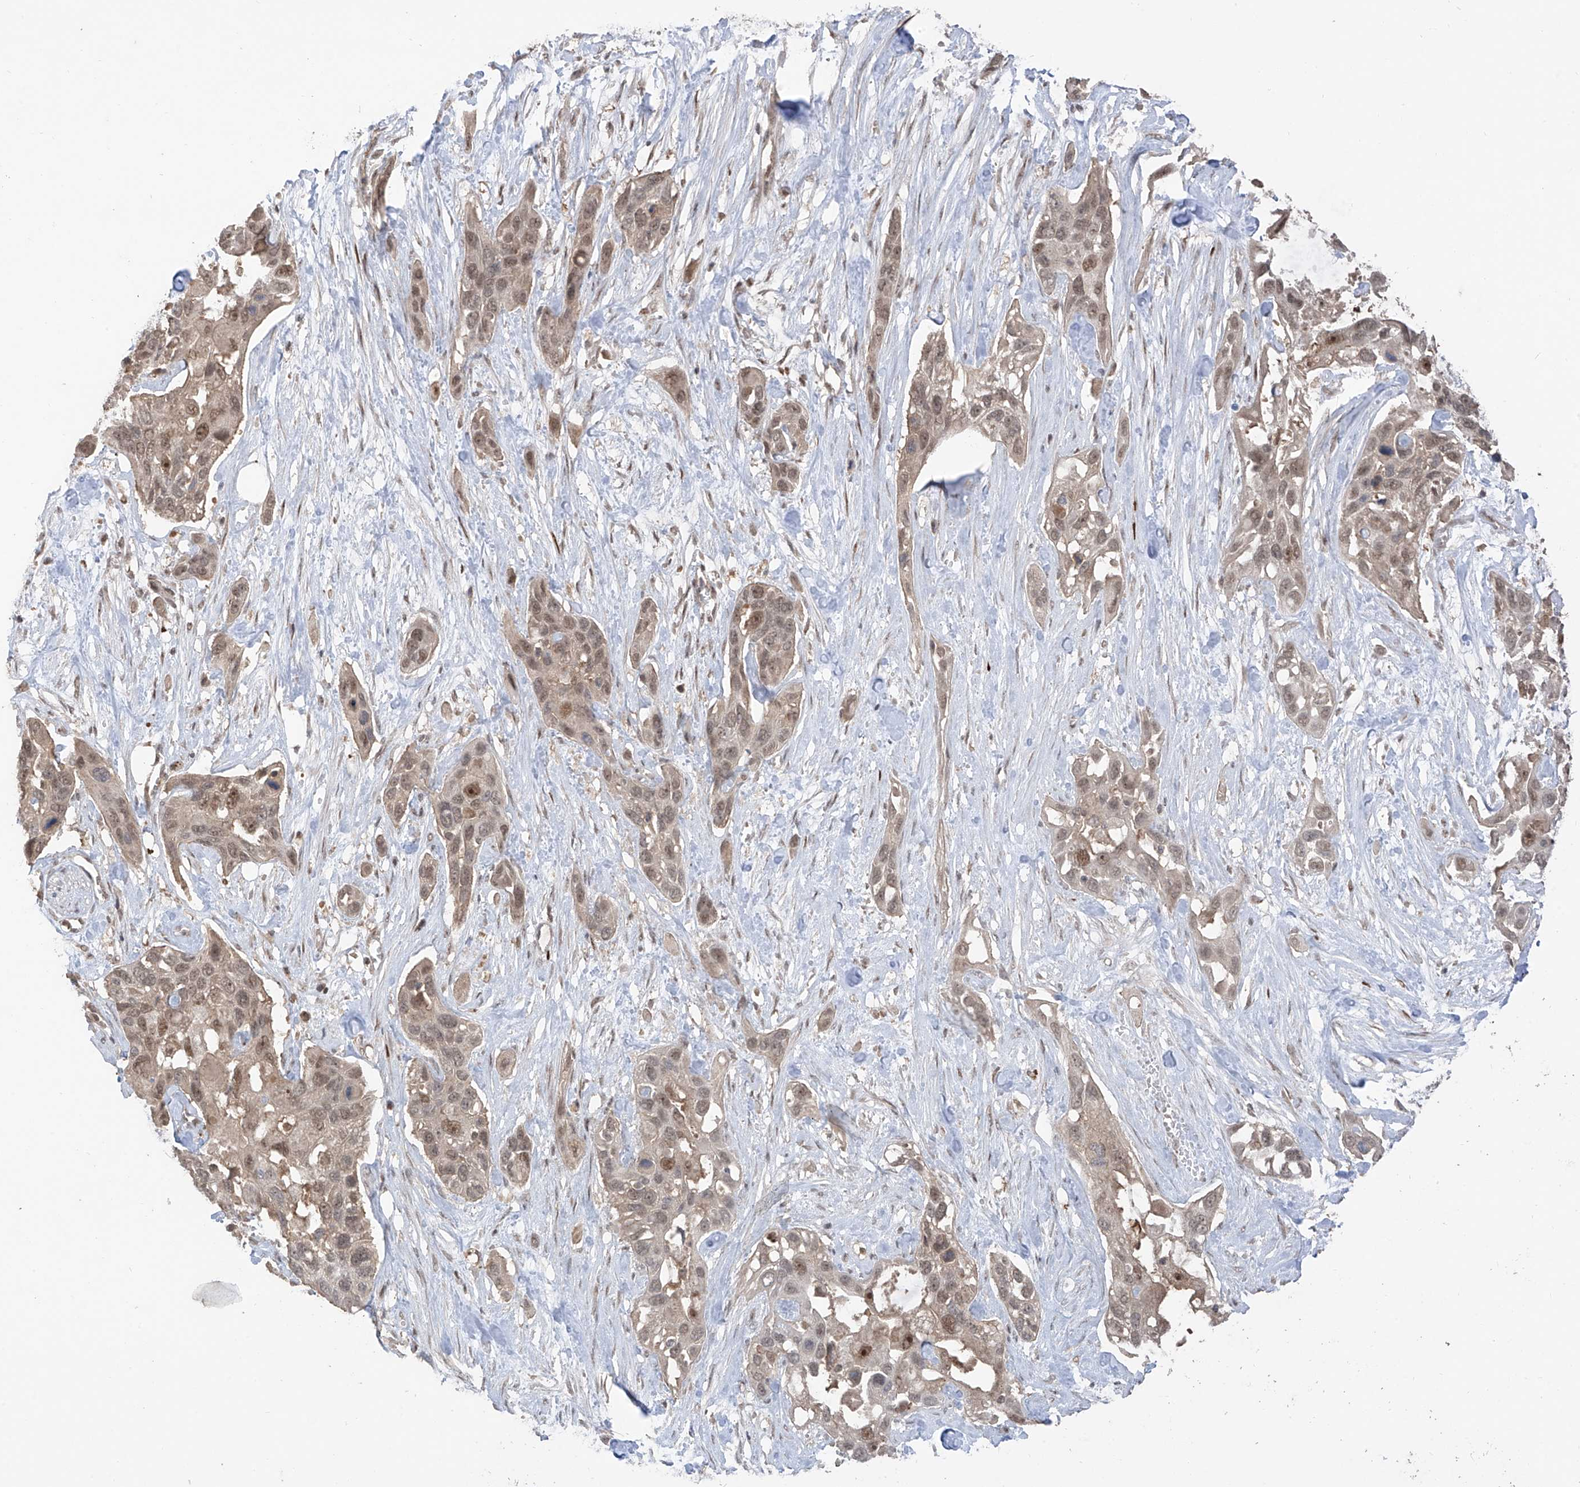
{"staining": {"intensity": "weak", "quantity": "25%-75%", "location": "nuclear"}, "tissue": "pancreatic cancer", "cell_type": "Tumor cells", "image_type": "cancer", "snomed": [{"axis": "morphology", "description": "Adenocarcinoma, NOS"}, {"axis": "topography", "description": "Pancreas"}], "caption": "Weak nuclear expression for a protein is identified in approximately 25%-75% of tumor cells of pancreatic cancer (adenocarcinoma) using immunohistochemistry.", "gene": "COLGALT2", "patient": {"sex": "female", "age": 60}}